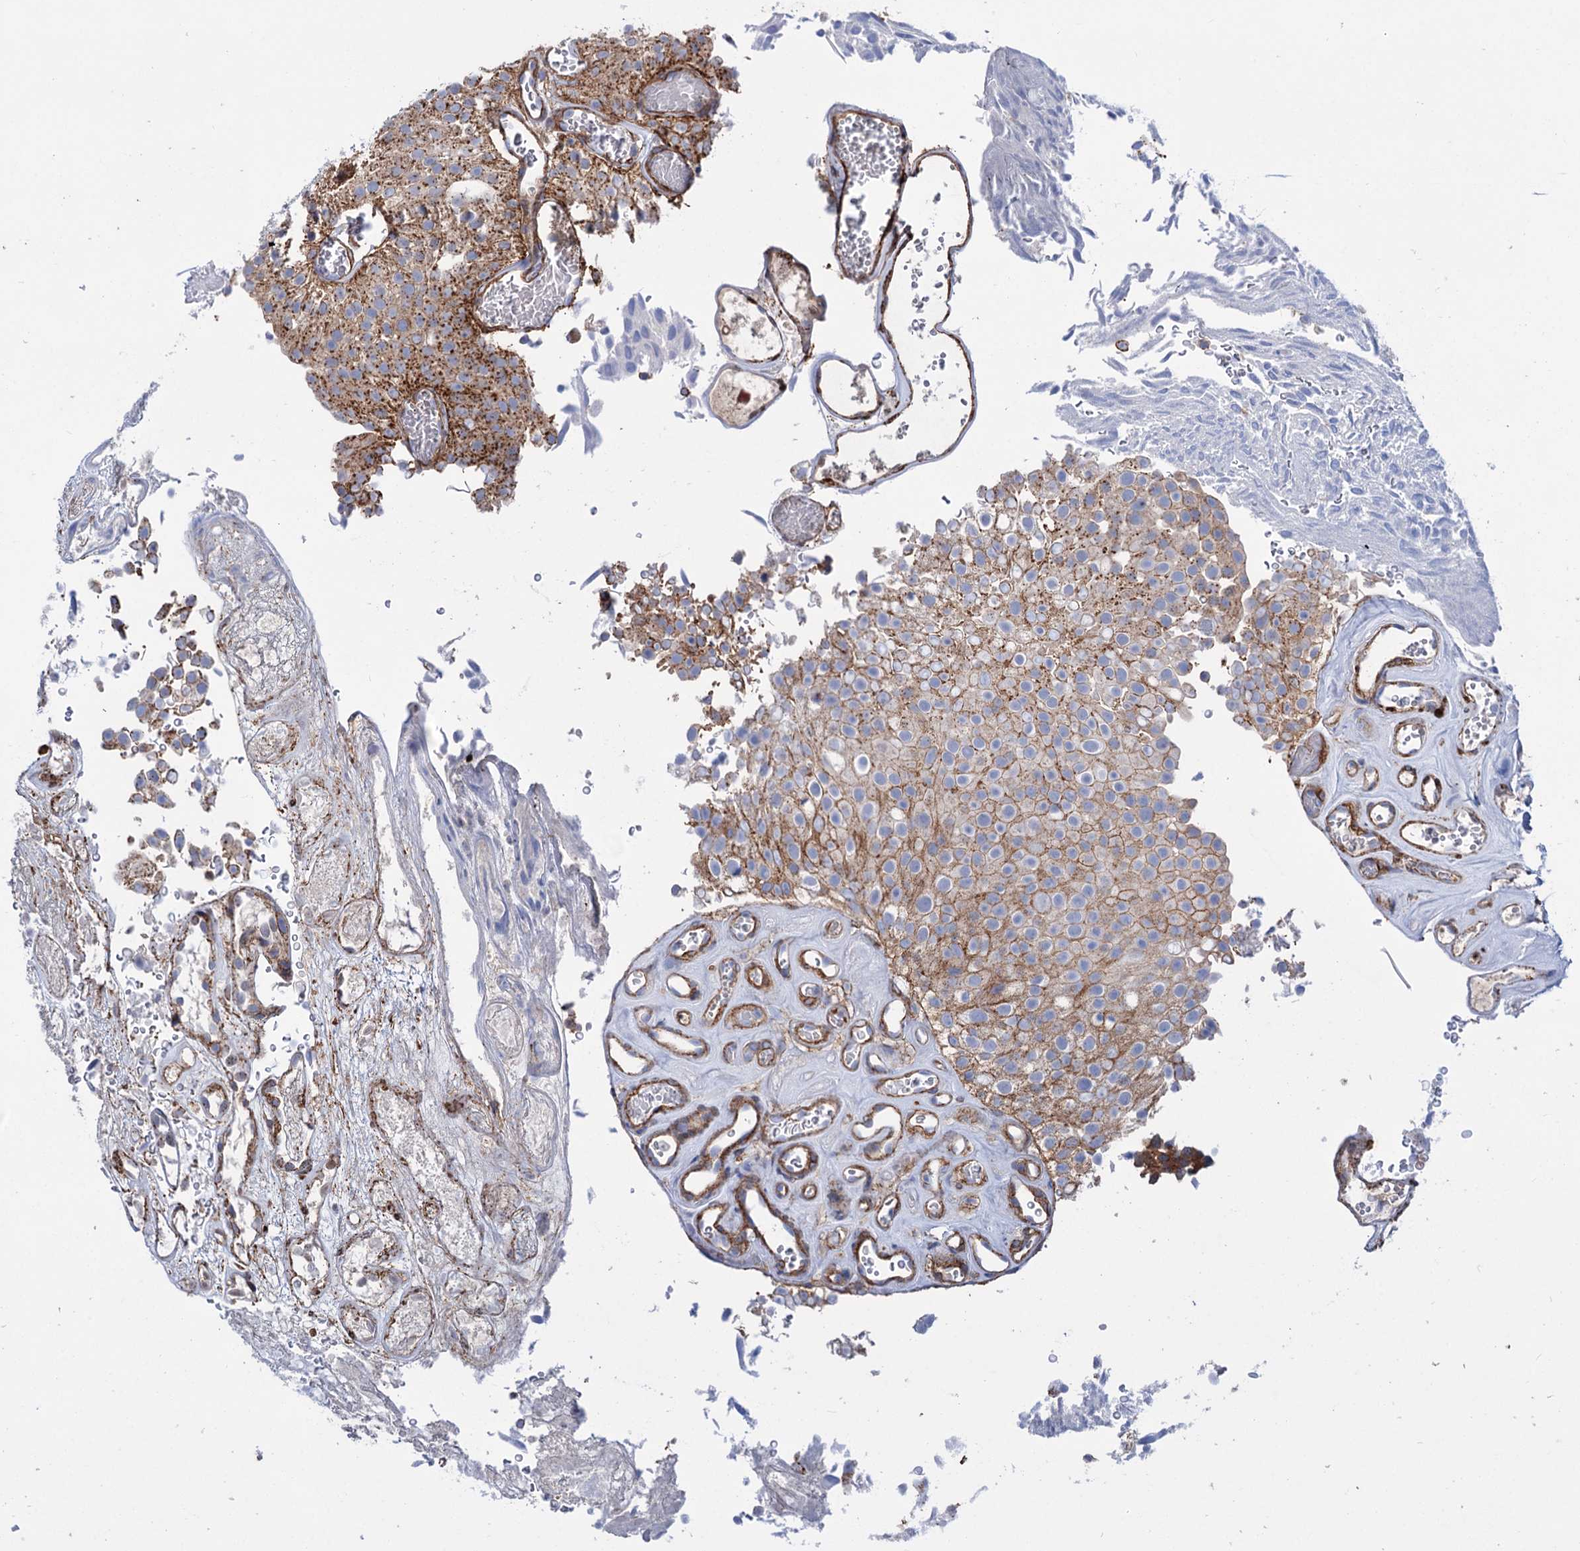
{"staining": {"intensity": "moderate", "quantity": ">75%", "location": "cytoplasmic/membranous"}, "tissue": "urothelial cancer", "cell_type": "Tumor cells", "image_type": "cancer", "snomed": [{"axis": "morphology", "description": "Urothelial carcinoma, Low grade"}, {"axis": "topography", "description": "Urinary bladder"}], "caption": "Urothelial cancer stained with a protein marker demonstrates moderate staining in tumor cells.", "gene": "DEF6", "patient": {"sex": "male", "age": 78}}